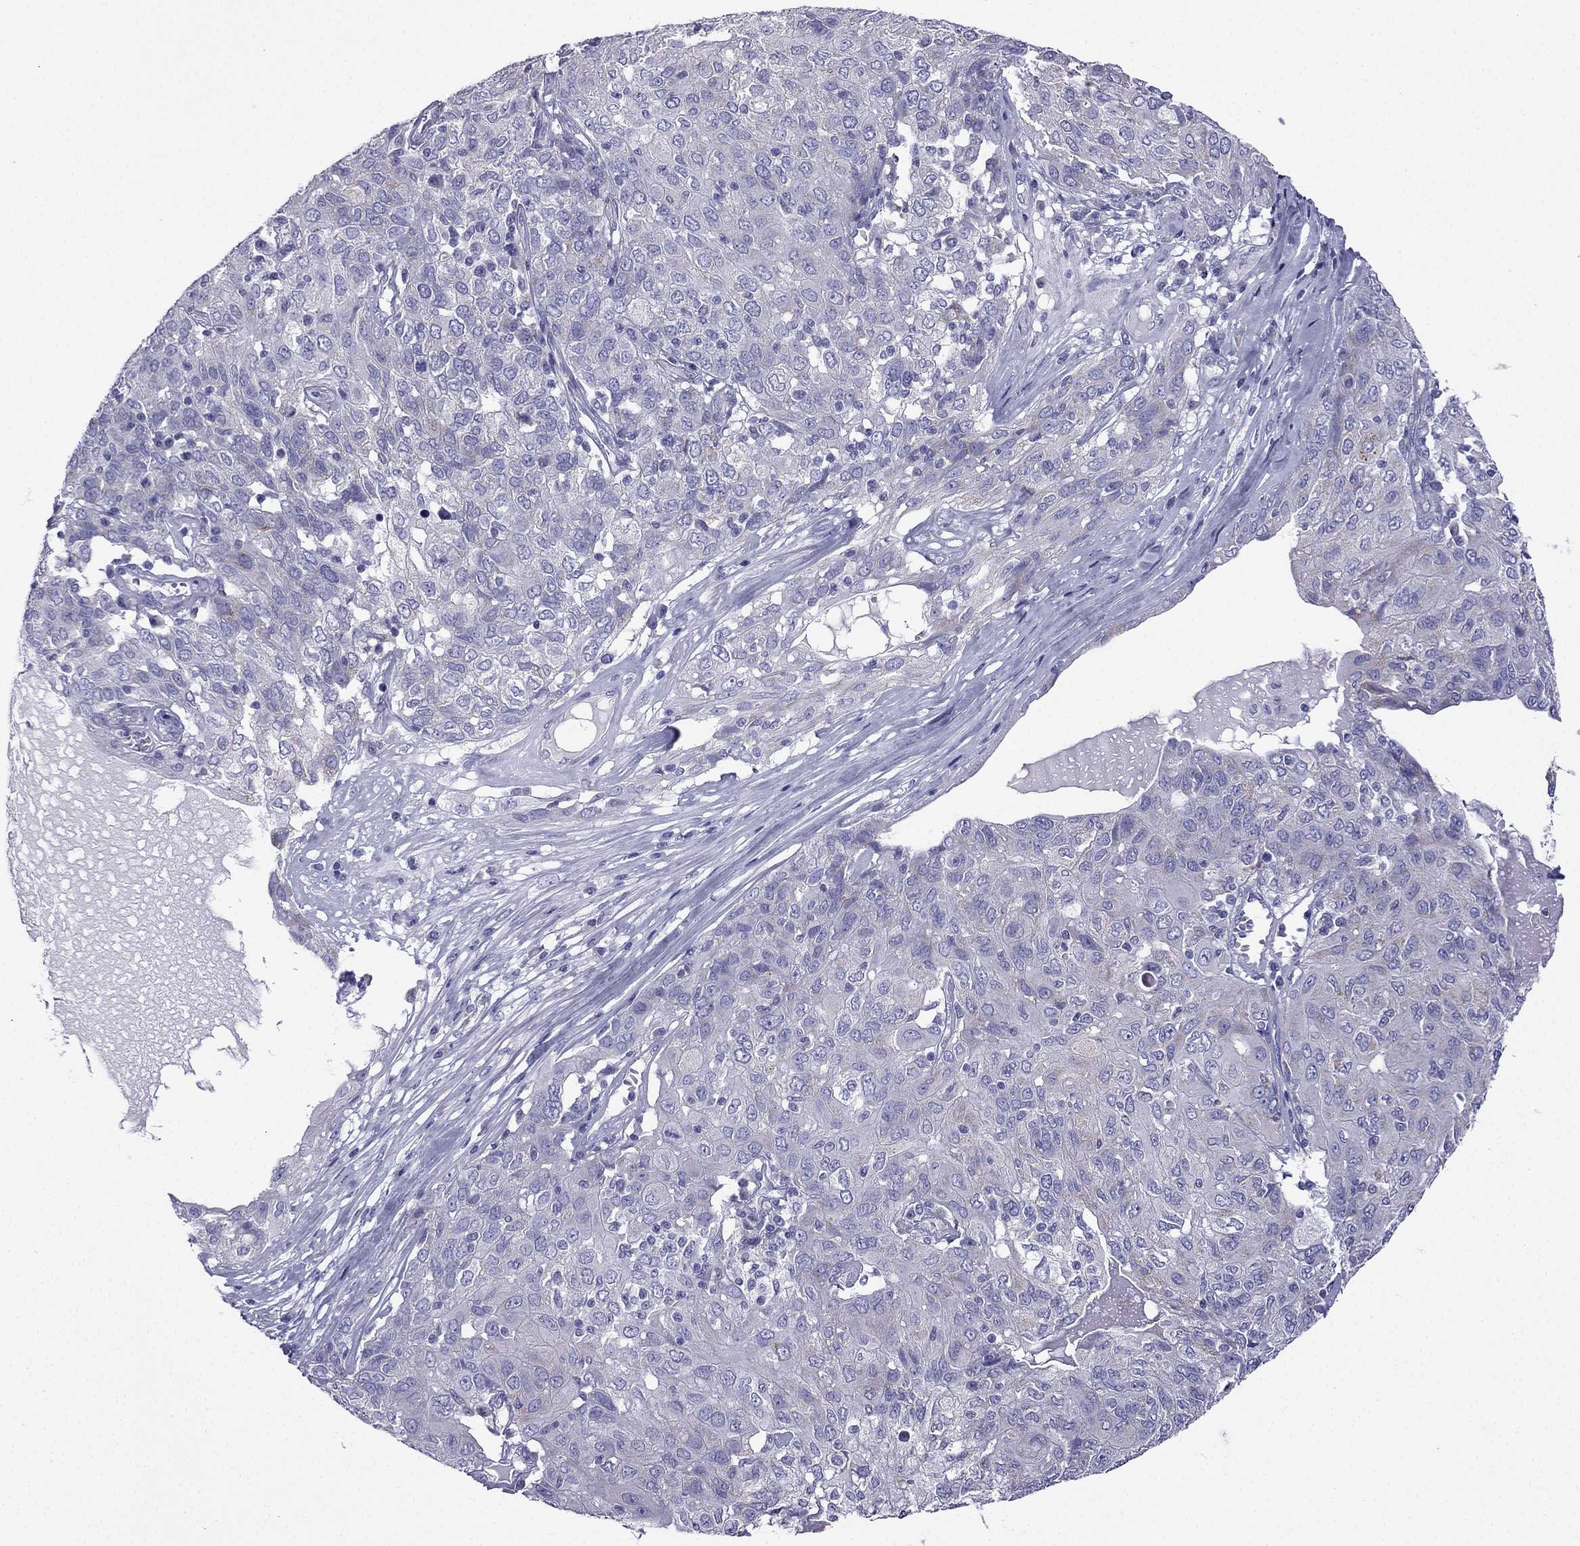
{"staining": {"intensity": "moderate", "quantity": "<25%", "location": "cytoplasmic/membranous"}, "tissue": "ovarian cancer", "cell_type": "Tumor cells", "image_type": "cancer", "snomed": [{"axis": "morphology", "description": "Carcinoma, endometroid"}, {"axis": "topography", "description": "Ovary"}], "caption": "Protein staining by IHC shows moderate cytoplasmic/membranous positivity in approximately <25% of tumor cells in endometroid carcinoma (ovarian). (IHC, brightfield microscopy, high magnification).", "gene": "KIF5A", "patient": {"sex": "female", "age": 50}}